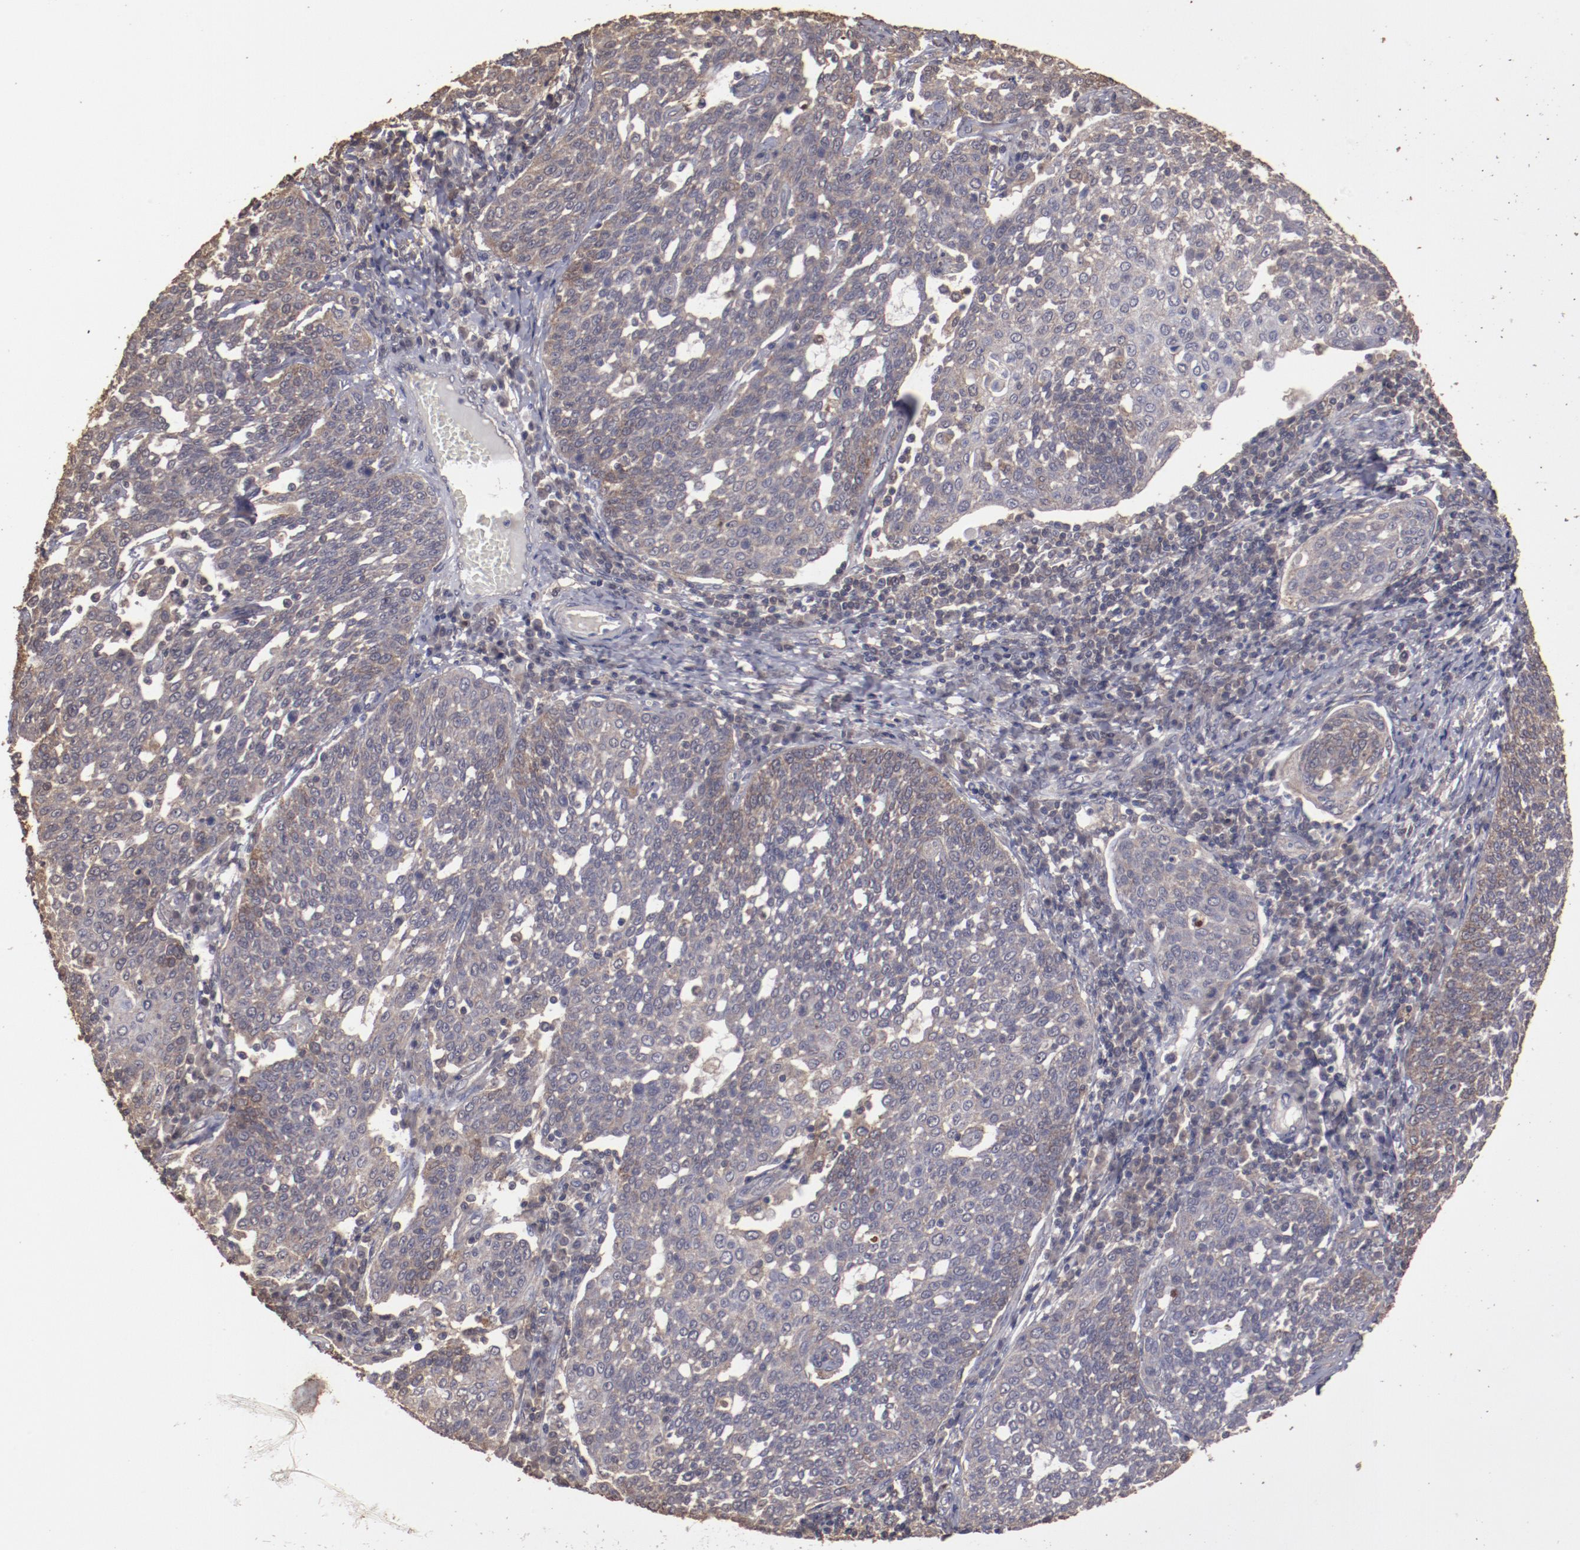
{"staining": {"intensity": "weak", "quantity": "25%-75%", "location": "cytoplasmic/membranous"}, "tissue": "cervical cancer", "cell_type": "Tumor cells", "image_type": "cancer", "snomed": [{"axis": "morphology", "description": "Squamous cell carcinoma, NOS"}, {"axis": "topography", "description": "Cervix"}], "caption": "High-power microscopy captured an immunohistochemistry histopathology image of cervical squamous cell carcinoma, revealing weak cytoplasmic/membranous expression in about 25%-75% of tumor cells. Nuclei are stained in blue.", "gene": "FAT1", "patient": {"sex": "female", "age": 34}}